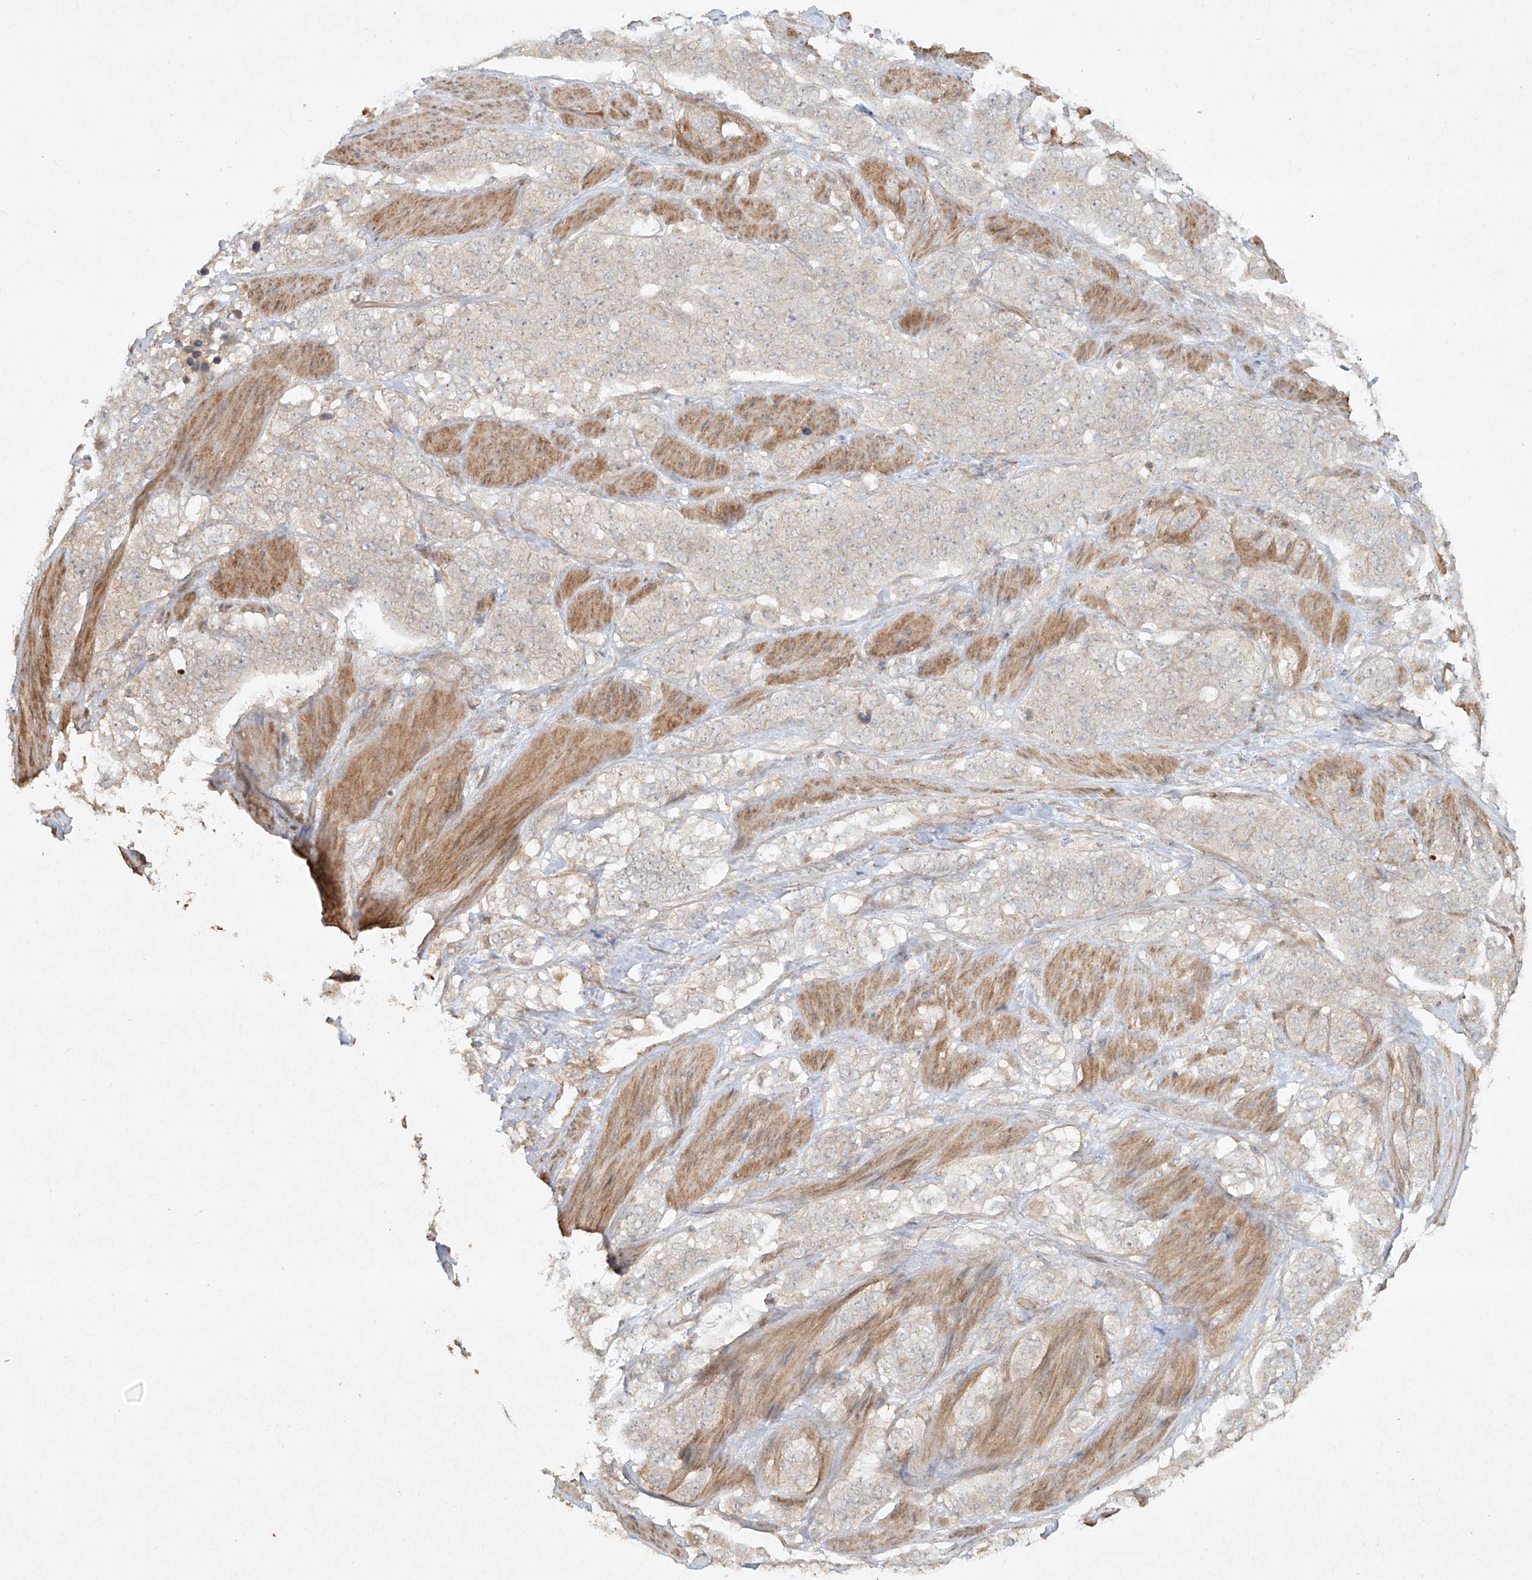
{"staining": {"intensity": "negative", "quantity": "none", "location": "none"}, "tissue": "stomach cancer", "cell_type": "Tumor cells", "image_type": "cancer", "snomed": [{"axis": "morphology", "description": "Adenocarcinoma, NOS"}, {"axis": "topography", "description": "Stomach"}], "caption": "DAB immunohistochemical staining of stomach cancer shows no significant positivity in tumor cells.", "gene": "CYYR1", "patient": {"sex": "male", "age": 48}}